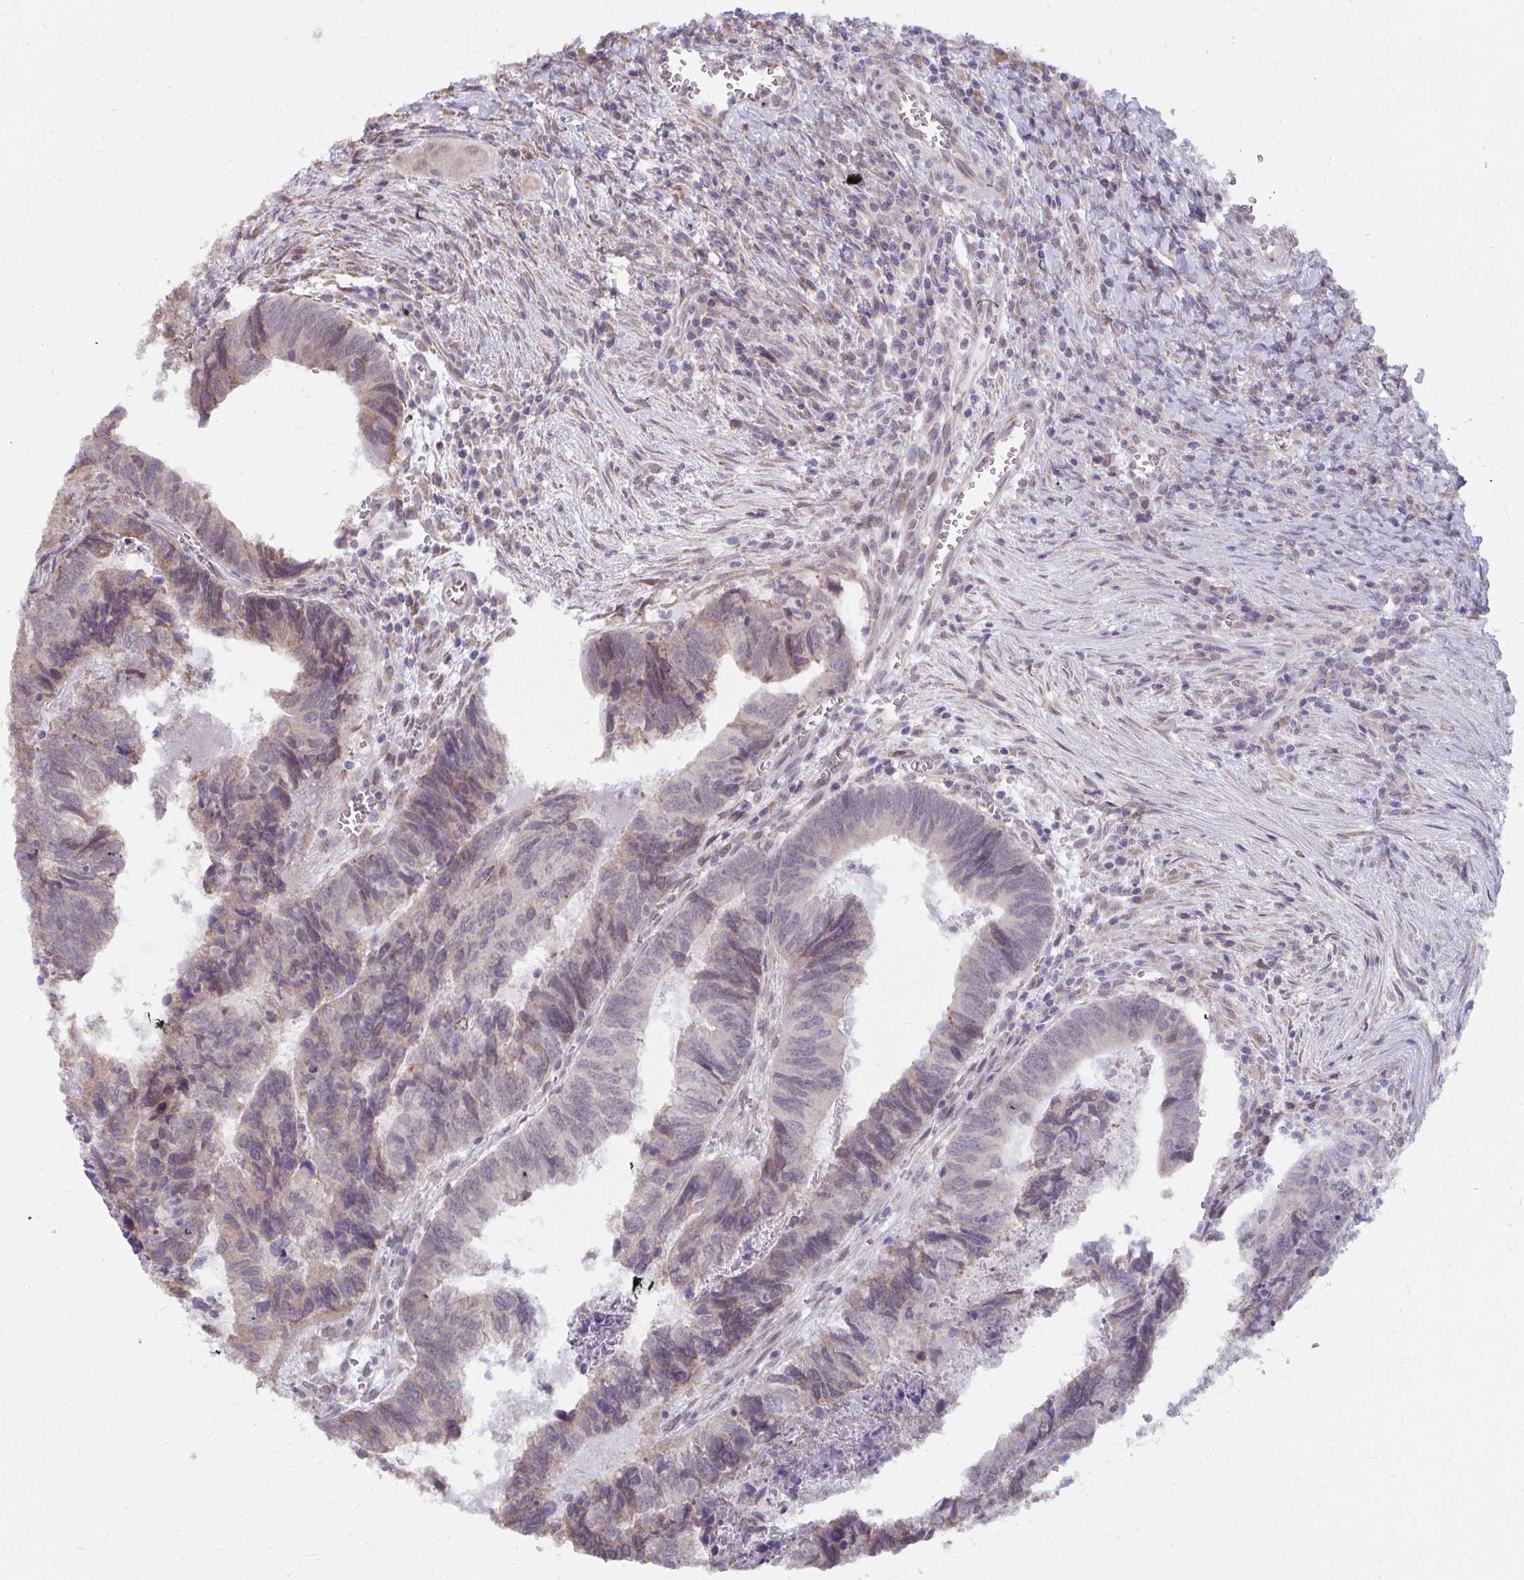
{"staining": {"intensity": "weak", "quantity": "25%-75%", "location": "cytoplasmic/membranous"}, "tissue": "colorectal cancer", "cell_type": "Tumor cells", "image_type": "cancer", "snomed": [{"axis": "morphology", "description": "Adenocarcinoma, NOS"}, {"axis": "topography", "description": "Colon"}], "caption": "Tumor cells show weak cytoplasmic/membranous positivity in about 25%-75% of cells in colorectal adenocarcinoma.", "gene": "NMNAT1", "patient": {"sex": "male", "age": 86}}